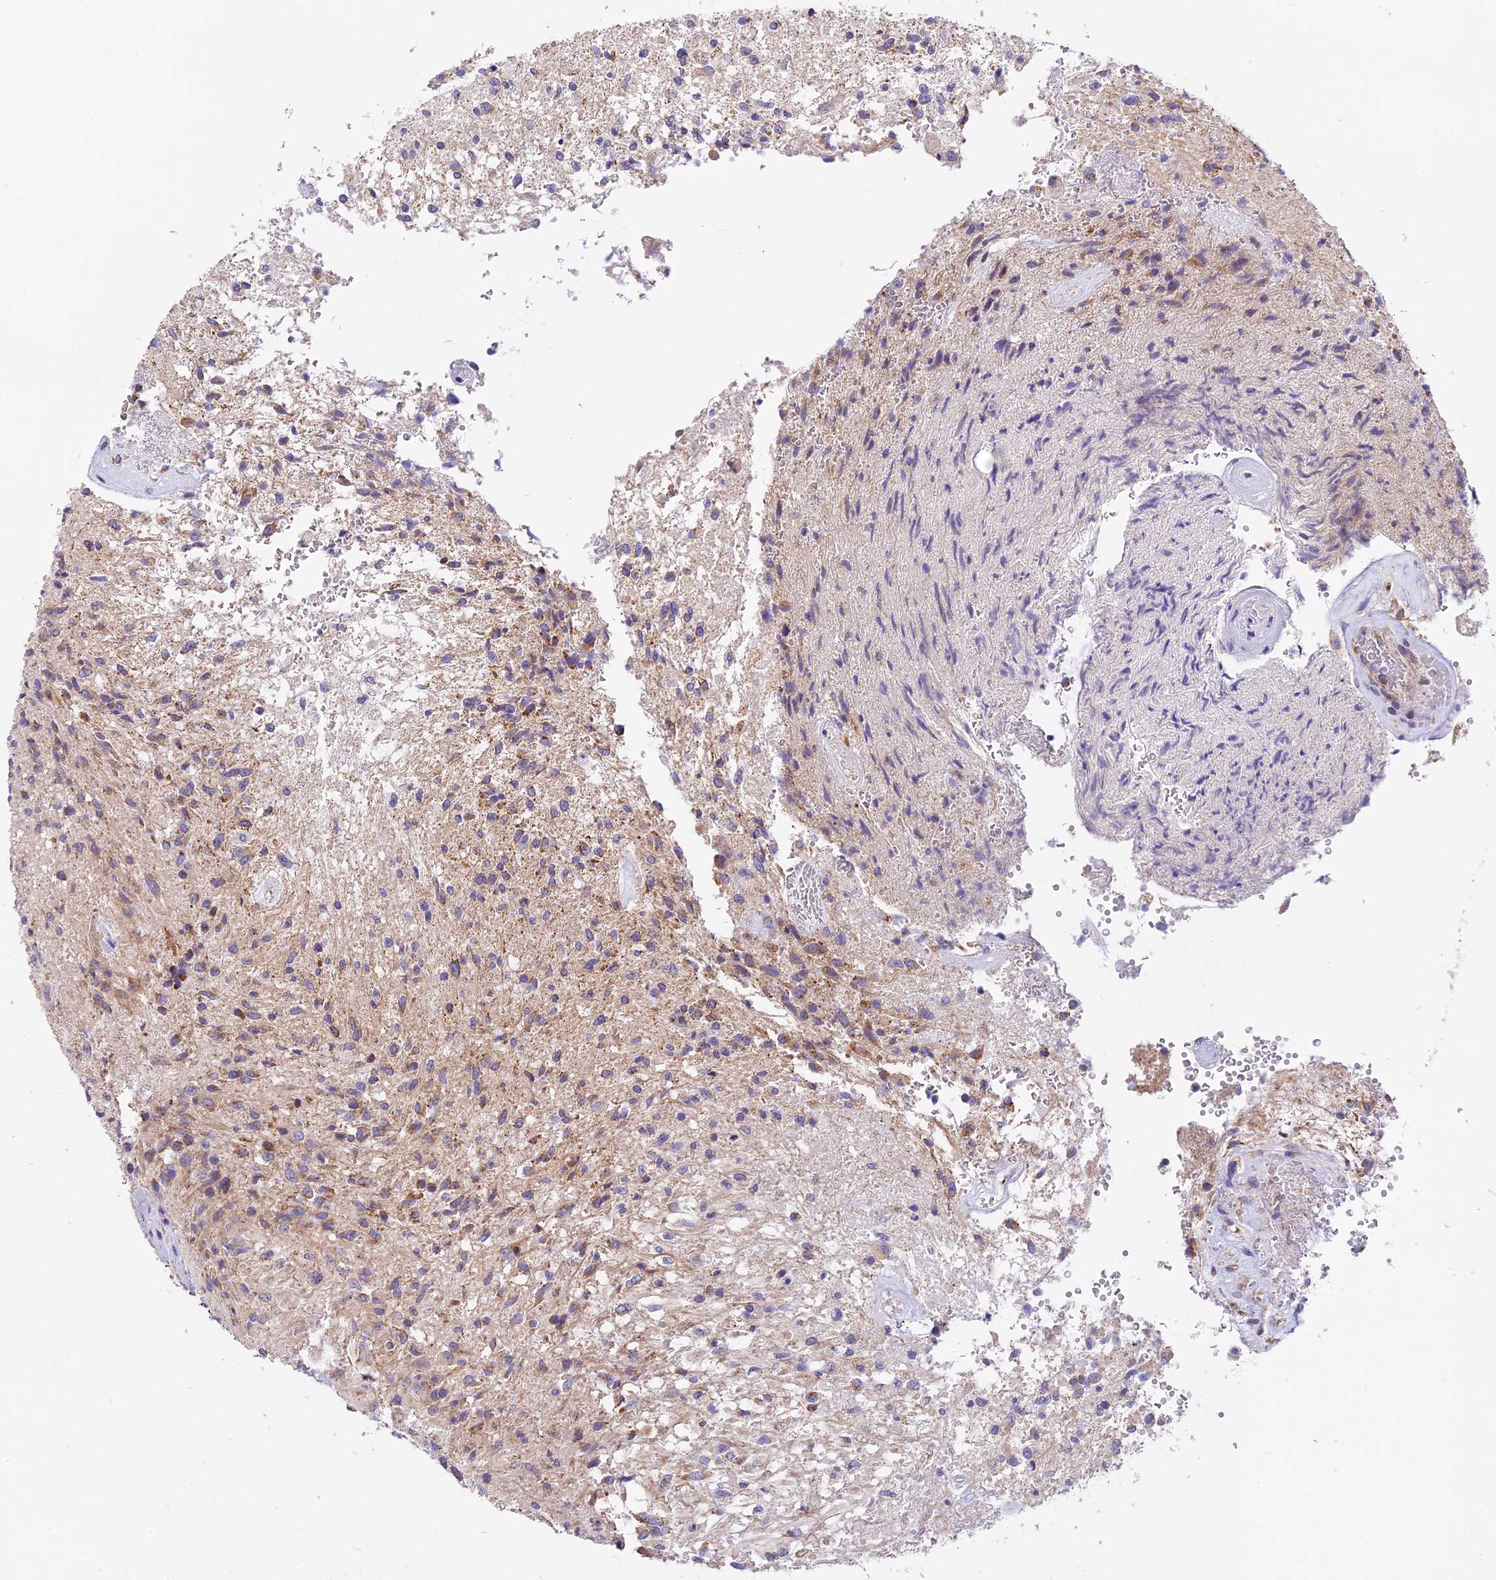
{"staining": {"intensity": "moderate", "quantity": "<25%", "location": "cytoplasmic/membranous"}, "tissue": "glioma", "cell_type": "Tumor cells", "image_type": "cancer", "snomed": [{"axis": "morphology", "description": "Glioma, malignant, High grade"}, {"axis": "topography", "description": "Brain"}], "caption": "Moderate cytoplasmic/membranous expression is seen in about <25% of tumor cells in malignant glioma (high-grade).", "gene": "MGME1", "patient": {"sex": "male", "age": 56}}